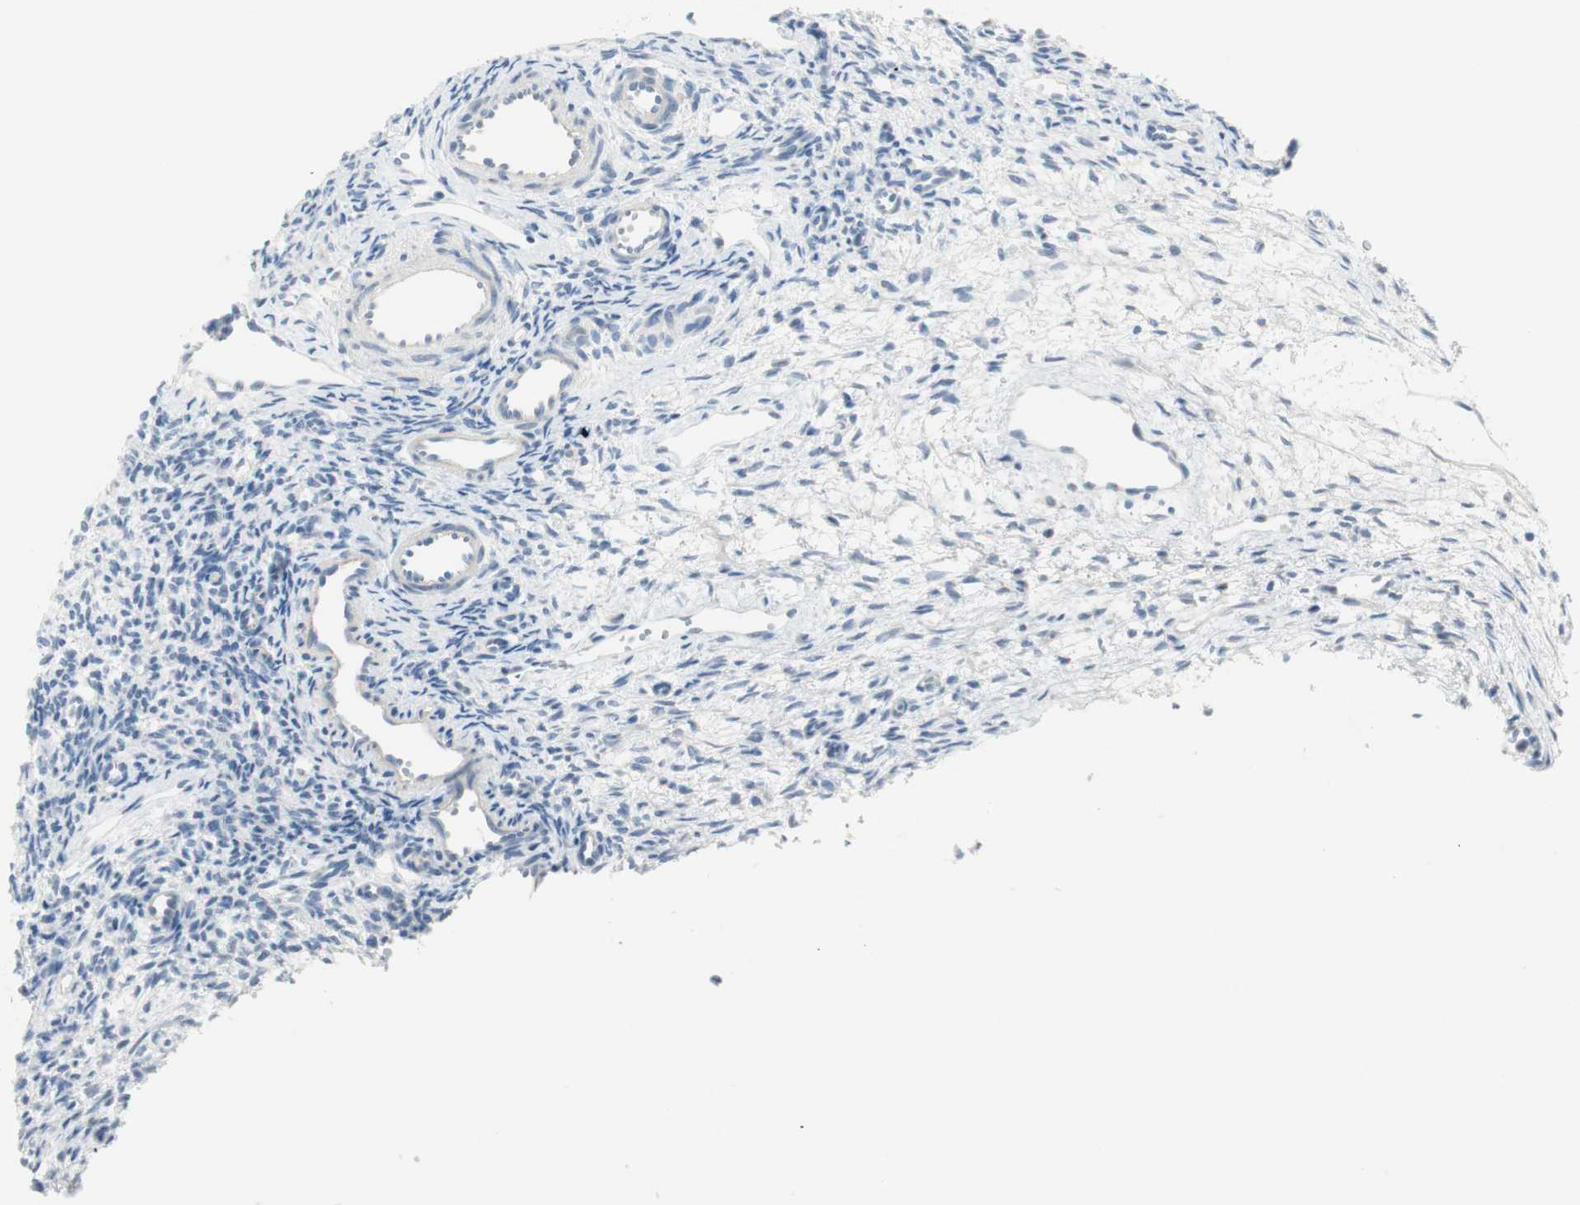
{"staining": {"intensity": "negative", "quantity": "none", "location": "none"}, "tissue": "ovary", "cell_type": "Follicle cells", "image_type": "normal", "snomed": [{"axis": "morphology", "description": "Normal tissue, NOS"}, {"axis": "topography", "description": "Ovary"}], "caption": "The photomicrograph reveals no significant expression in follicle cells of ovary. (IHC, brightfield microscopy, high magnification).", "gene": "MLLT10", "patient": {"sex": "female", "age": 33}}